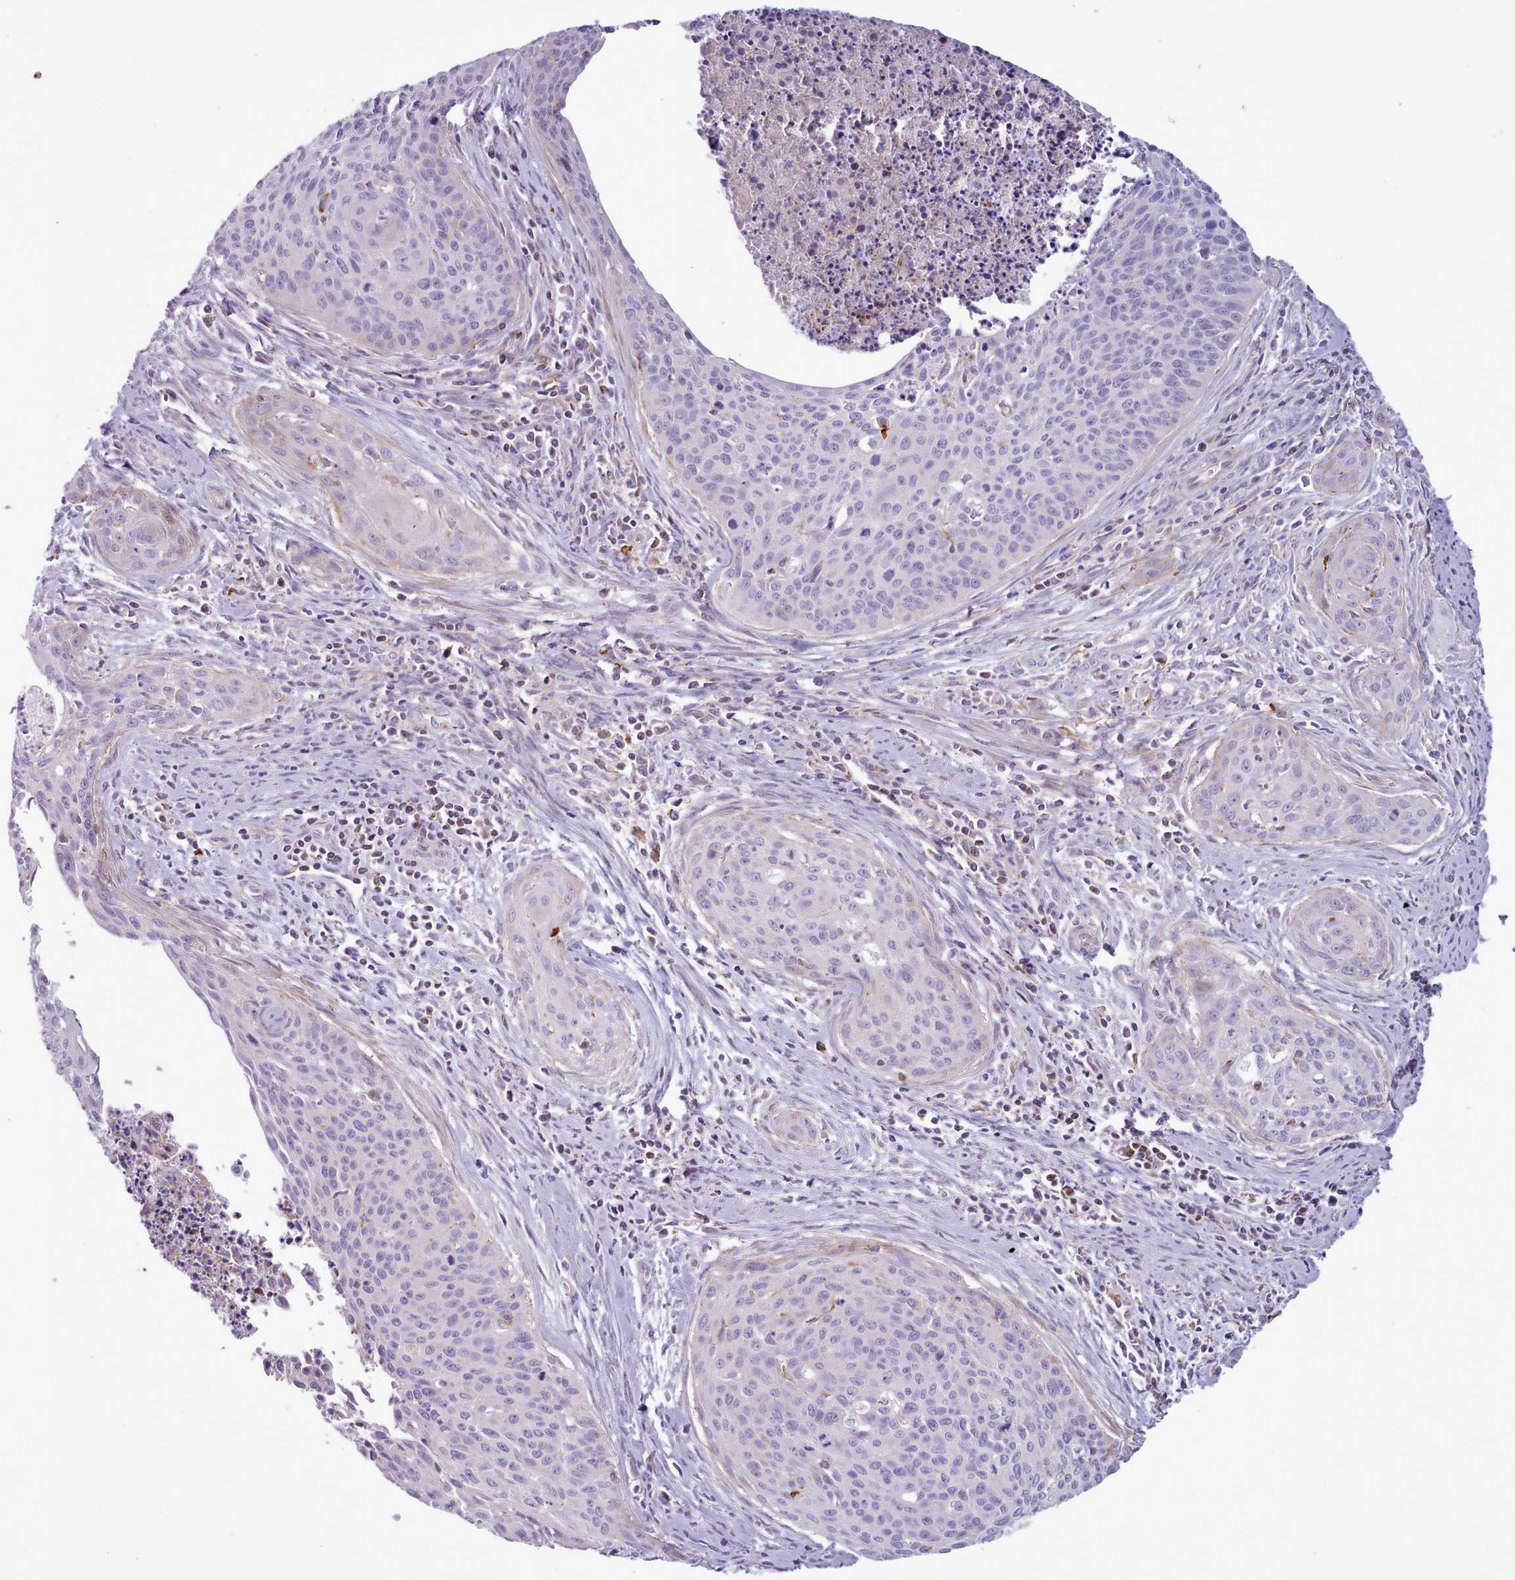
{"staining": {"intensity": "negative", "quantity": "none", "location": "none"}, "tissue": "cervical cancer", "cell_type": "Tumor cells", "image_type": "cancer", "snomed": [{"axis": "morphology", "description": "Squamous cell carcinoma, NOS"}, {"axis": "topography", "description": "Cervix"}], "caption": "IHC image of neoplastic tissue: human cervical cancer stained with DAB (3,3'-diaminobenzidine) exhibits no significant protein positivity in tumor cells.", "gene": "TENT4B", "patient": {"sex": "female", "age": 55}}